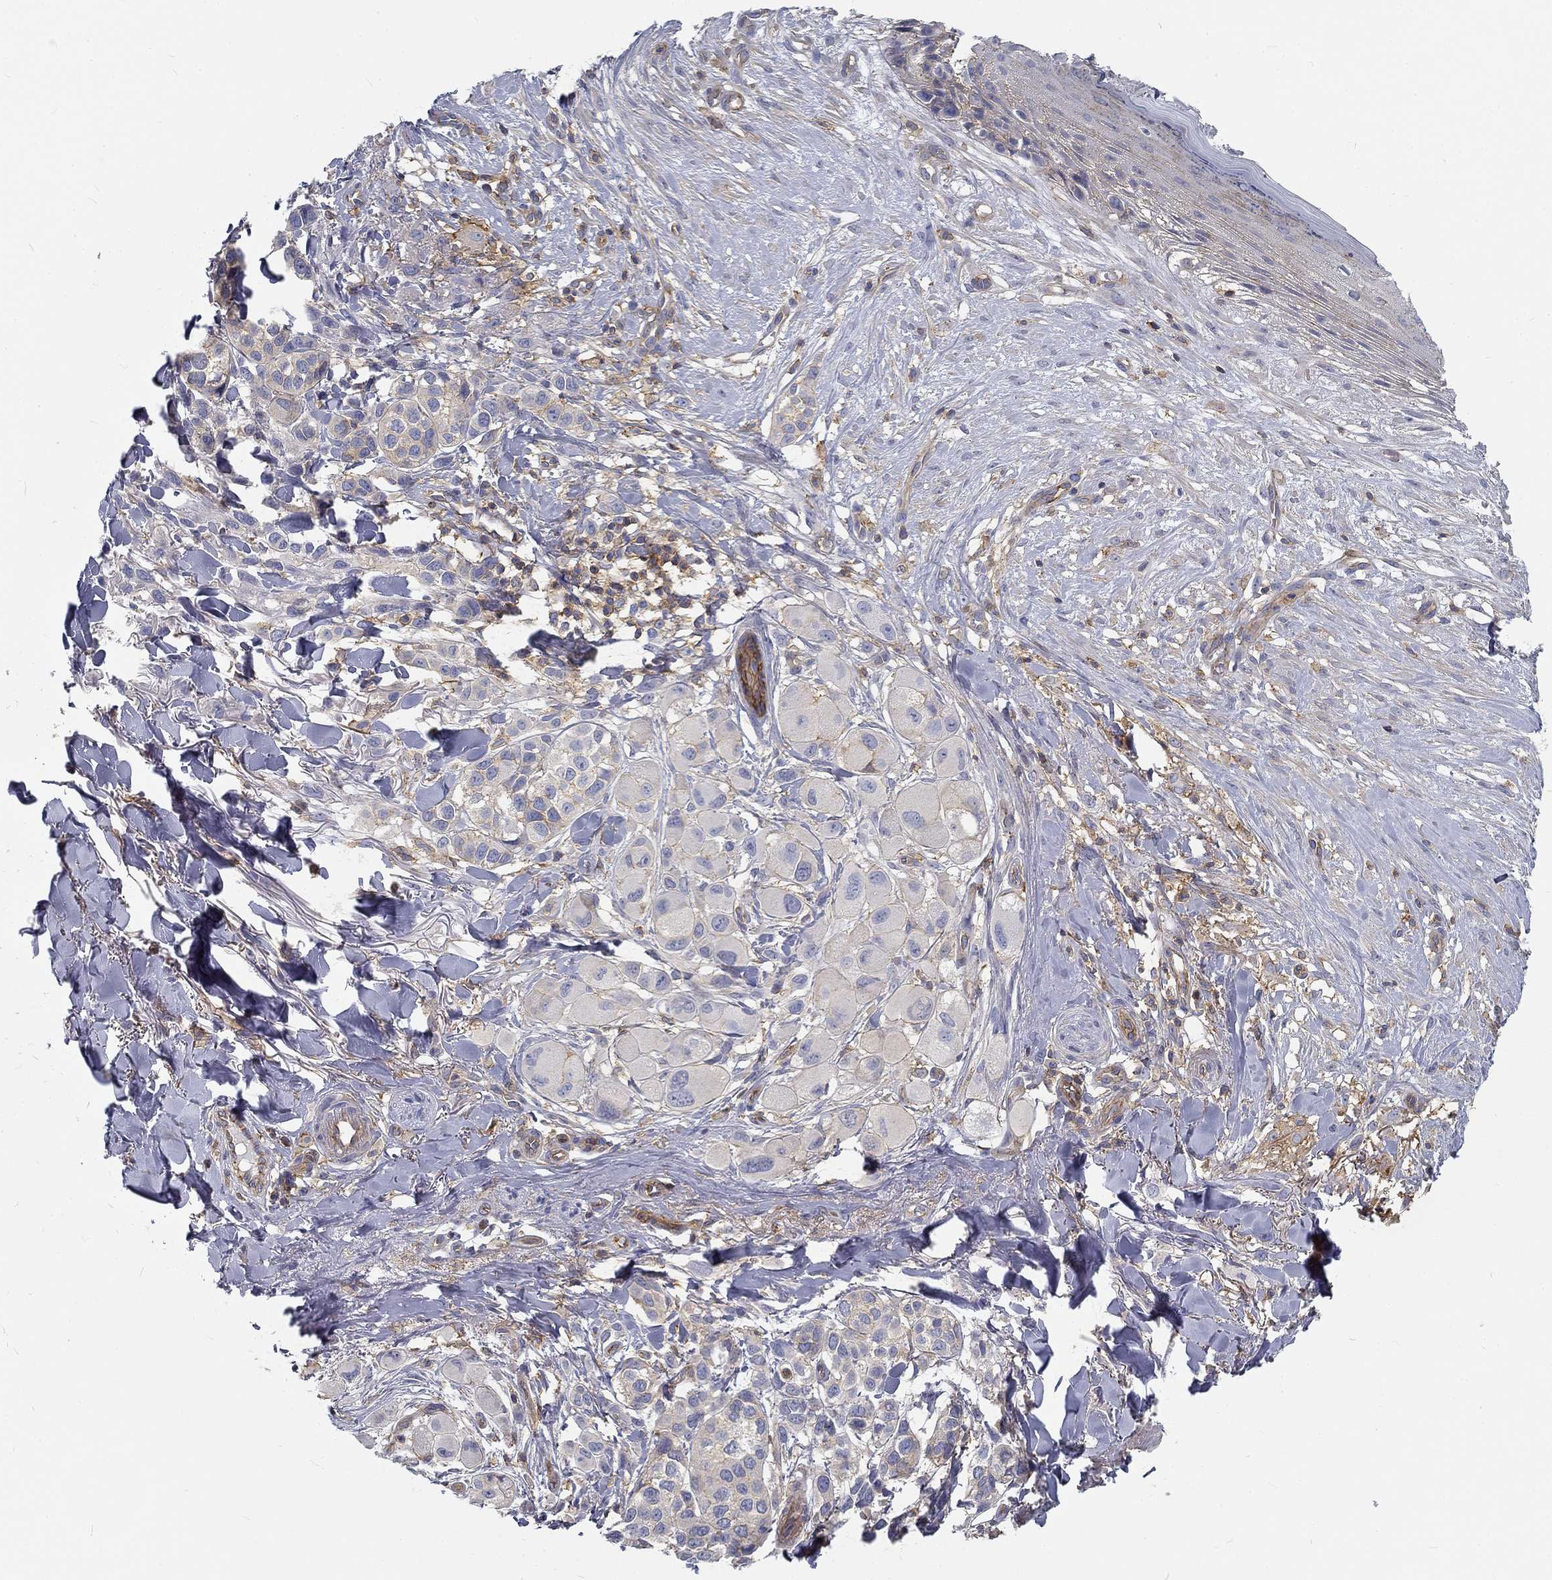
{"staining": {"intensity": "weak", "quantity": "<25%", "location": "cytoplasmic/membranous"}, "tissue": "melanoma", "cell_type": "Tumor cells", "image_type": "cancer", "snomed": [{"axis": "morphology", "description": "Malignant melanoma, NOS"}, {"axis": "topography", "description": "Skin"}], "caption": "IHC micrograph of neoplastic tissue: melanoma stained with DAB exhibits no significant protein positivity in tumor cells.", "gene": "MTMR11", "patient": {"sex": "male", "age": 57}}